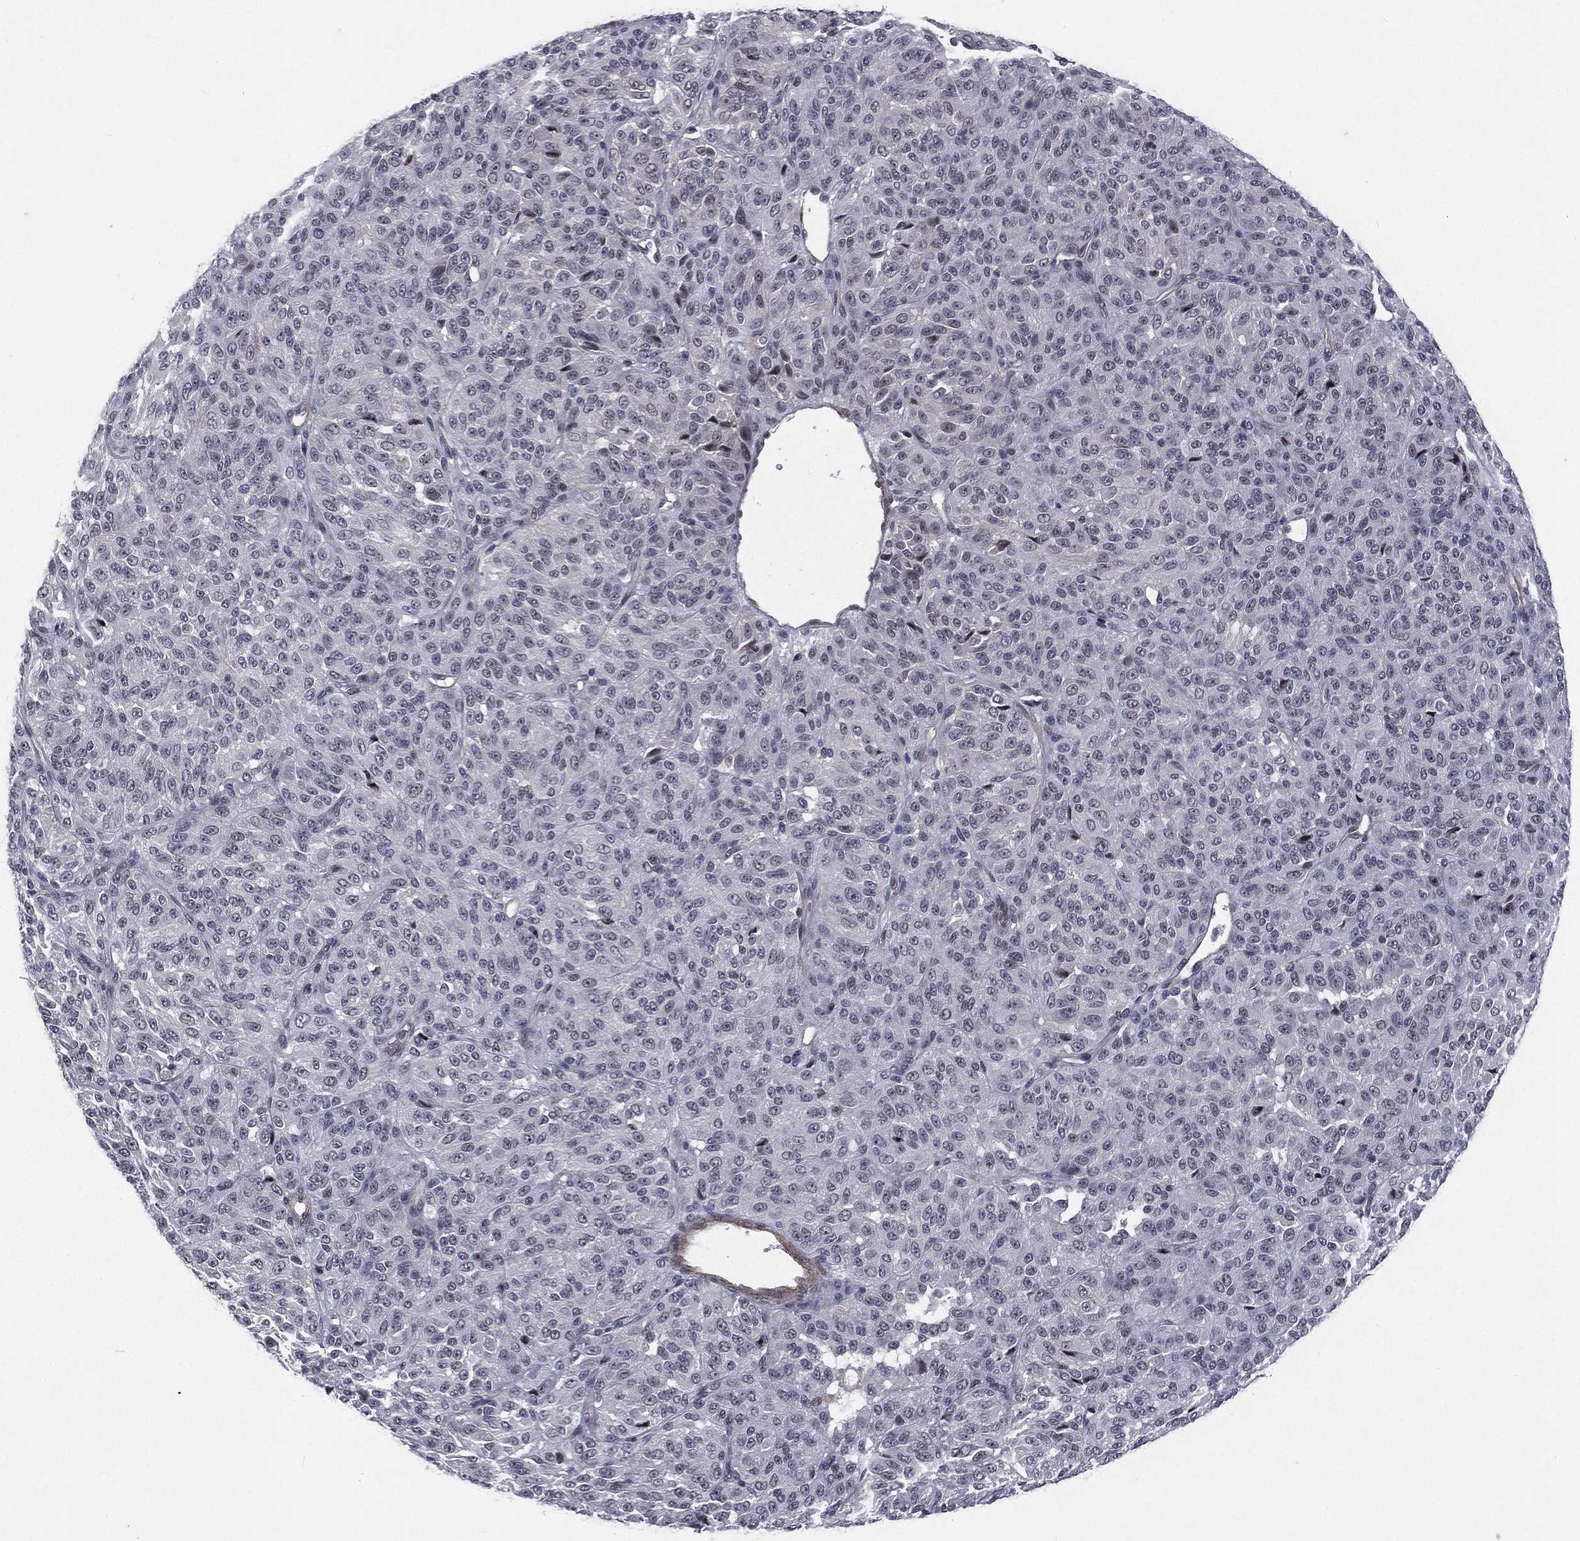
{"staining": {"intensity": "negative", "quantity": "none", "location": "none"}, "tissue": "melanoma", "cell_type": "Tumor cells", "image_type": "cancer", "snomed": [{"axis": "morphology", "description": "Malignant melanoma, Metastatic site"}, {"axis": "topography", "description": "Brain"}], "caption": "DAB (3,3'-diaminobenzidine) immunohistochemical staining of malignant melanoma (metastatic site) demonstrates no significant expression in tumor cells. (DAB immunohistochemistry (IHC) with hematoxylin counter stain).", "gene": "MORC2", "patient": {"sex": "female", "age": 56}}